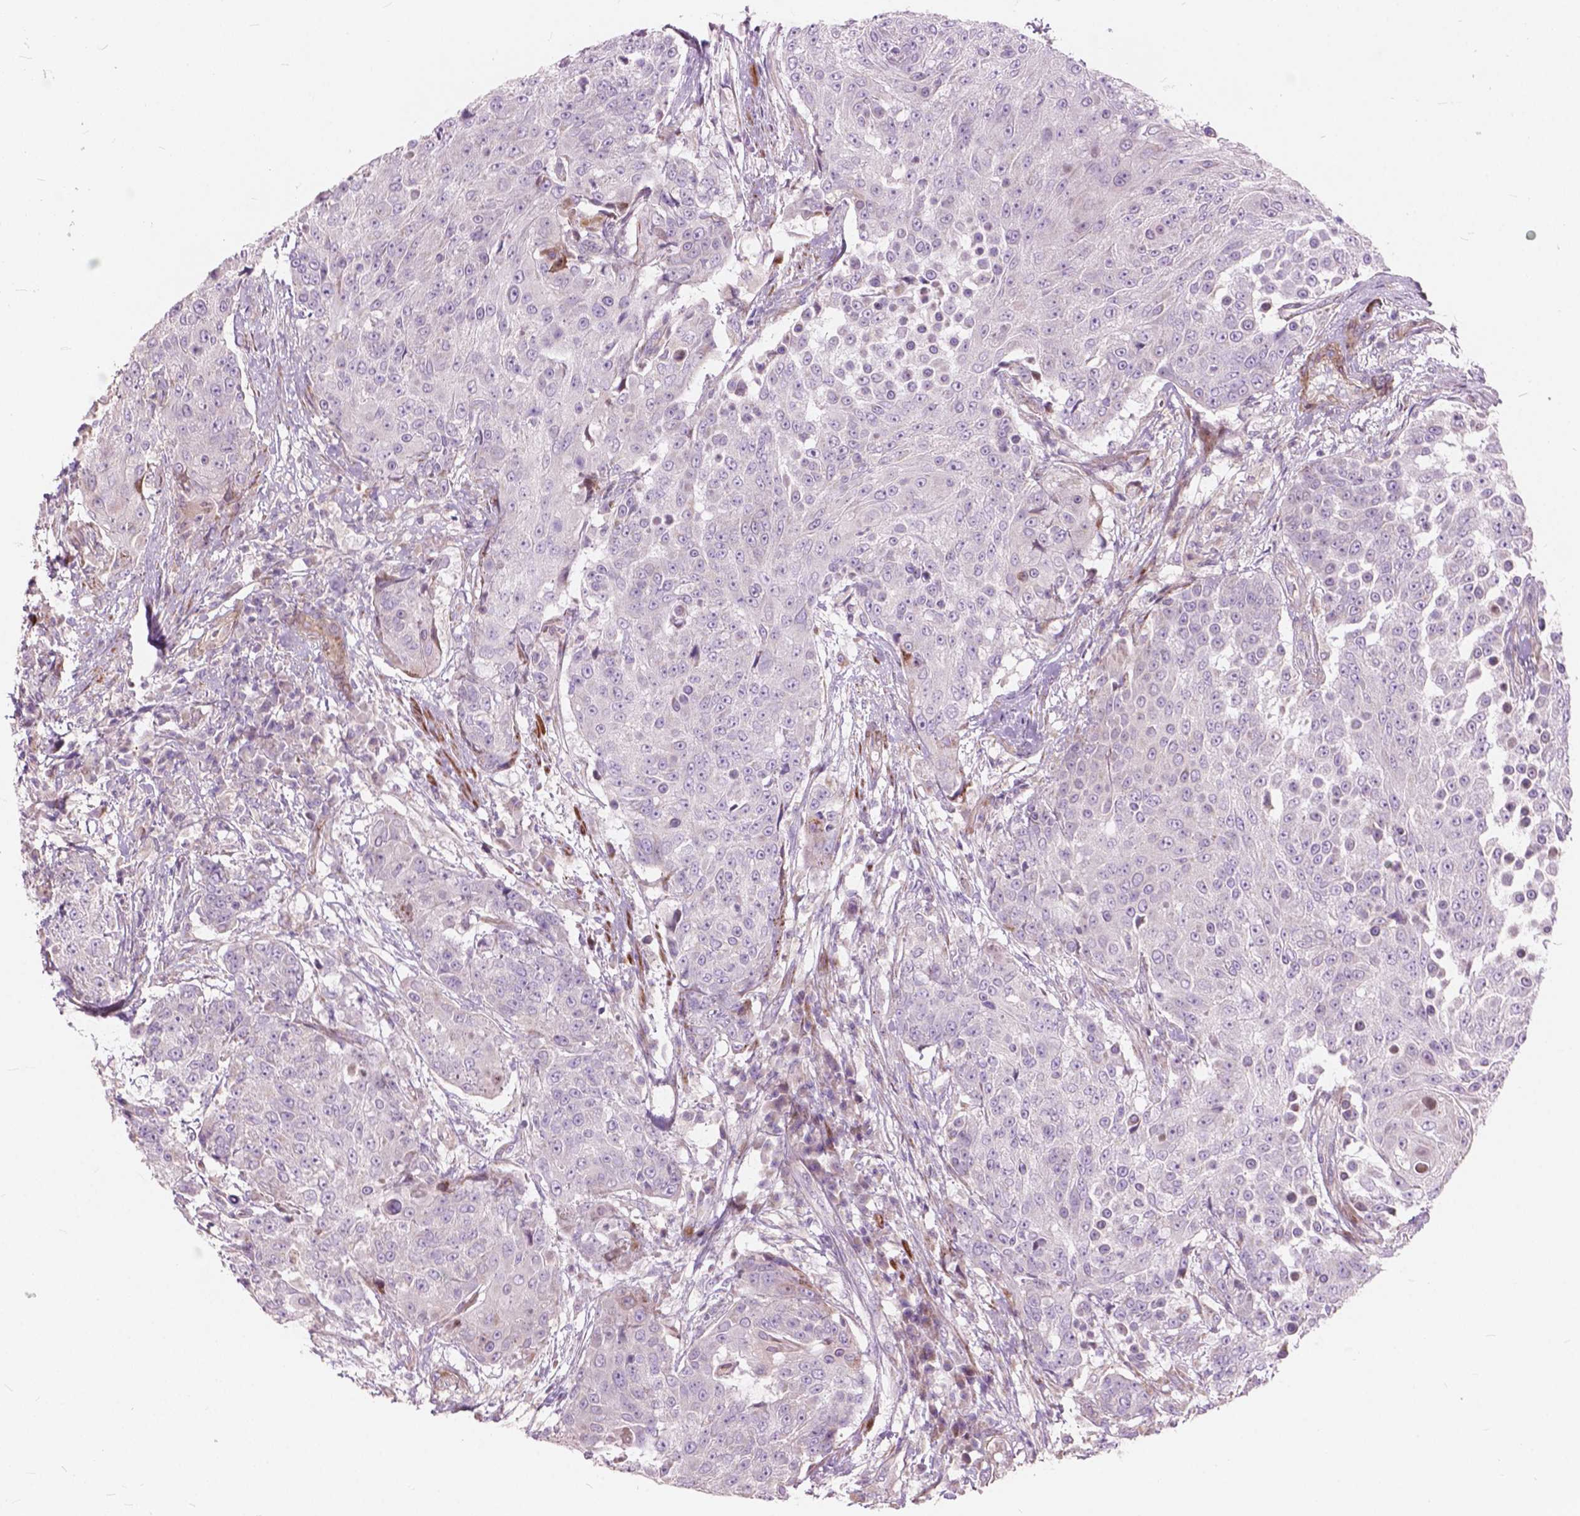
{"staining": {"intensity": "negative", "quantity": "none", "location": "none"}, "tissue": "urothelial cancer", "cell_type": "Tumor cells", "image_type": "cancer", "snomed": [{"axis": "morphology", "description": "Urothelial carcinoma, High grade"}, {"axis": "topography", "description": "Urinary bladder"}], "caption": "DAB immunohistochemical staining of human high-grade urothelial carcinoma exhibits no significant positivity in tumor cells.", "gene": "MORN1", "patient": {"sex": "female", "age": 63}}